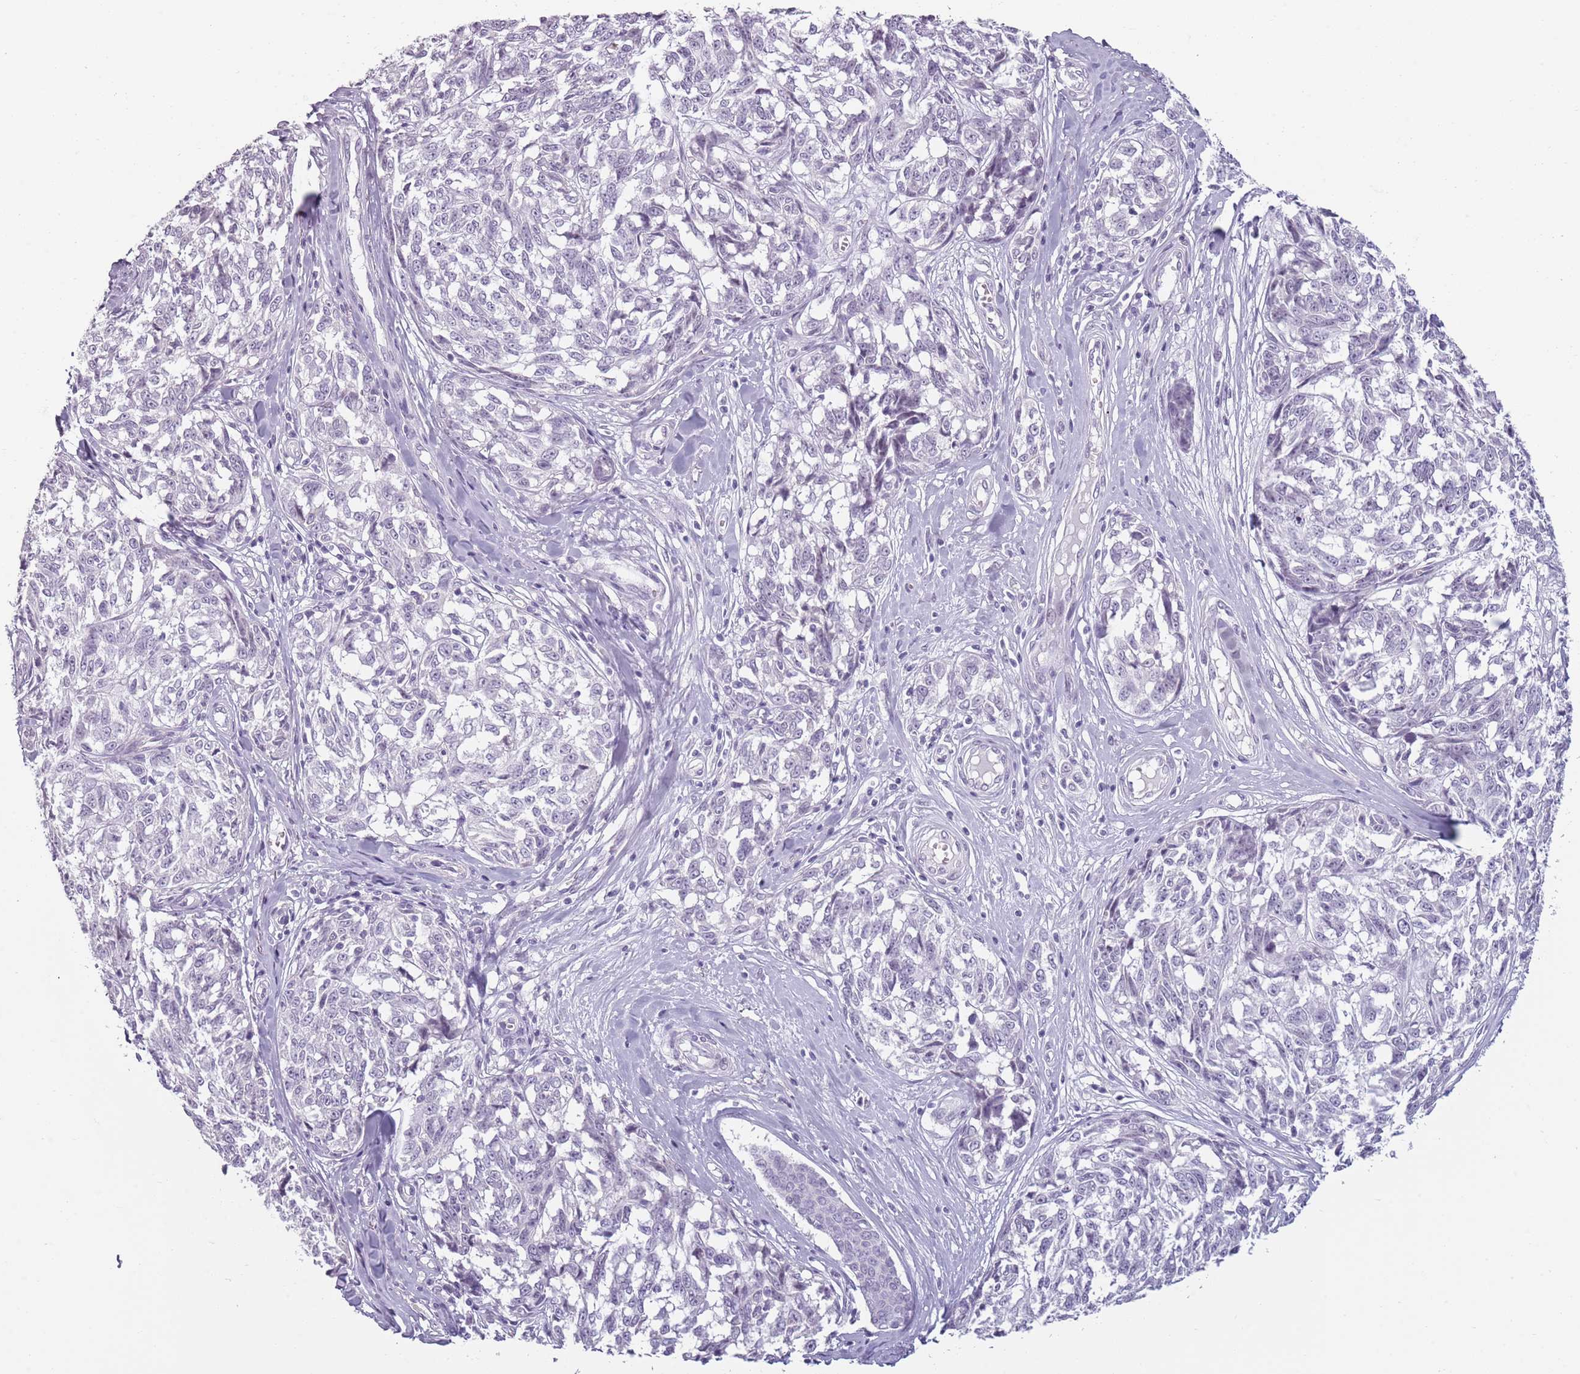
{"staining": {"intensity": "negative", "quantity": "none", "location": "none"}, "tissue": "melanoma", "cell_type": "Tumor cells", "image_type": "cancer", "snomed": [{"axis": "morphology", "description": "Normal tissue, NOS"}, {"axis": "morphology", "description": "Malignant melanoma, NOS"}, {"axis": "topography", "description": "Skin"}], "caption": "Immunohistochemistry (IHC) micrograph of melanoma stained for a protein (brown), which demonstrates no expression in tumor cells.", "gene": "PIEZO1", "patient": {"sex": "female", "age": 64}}